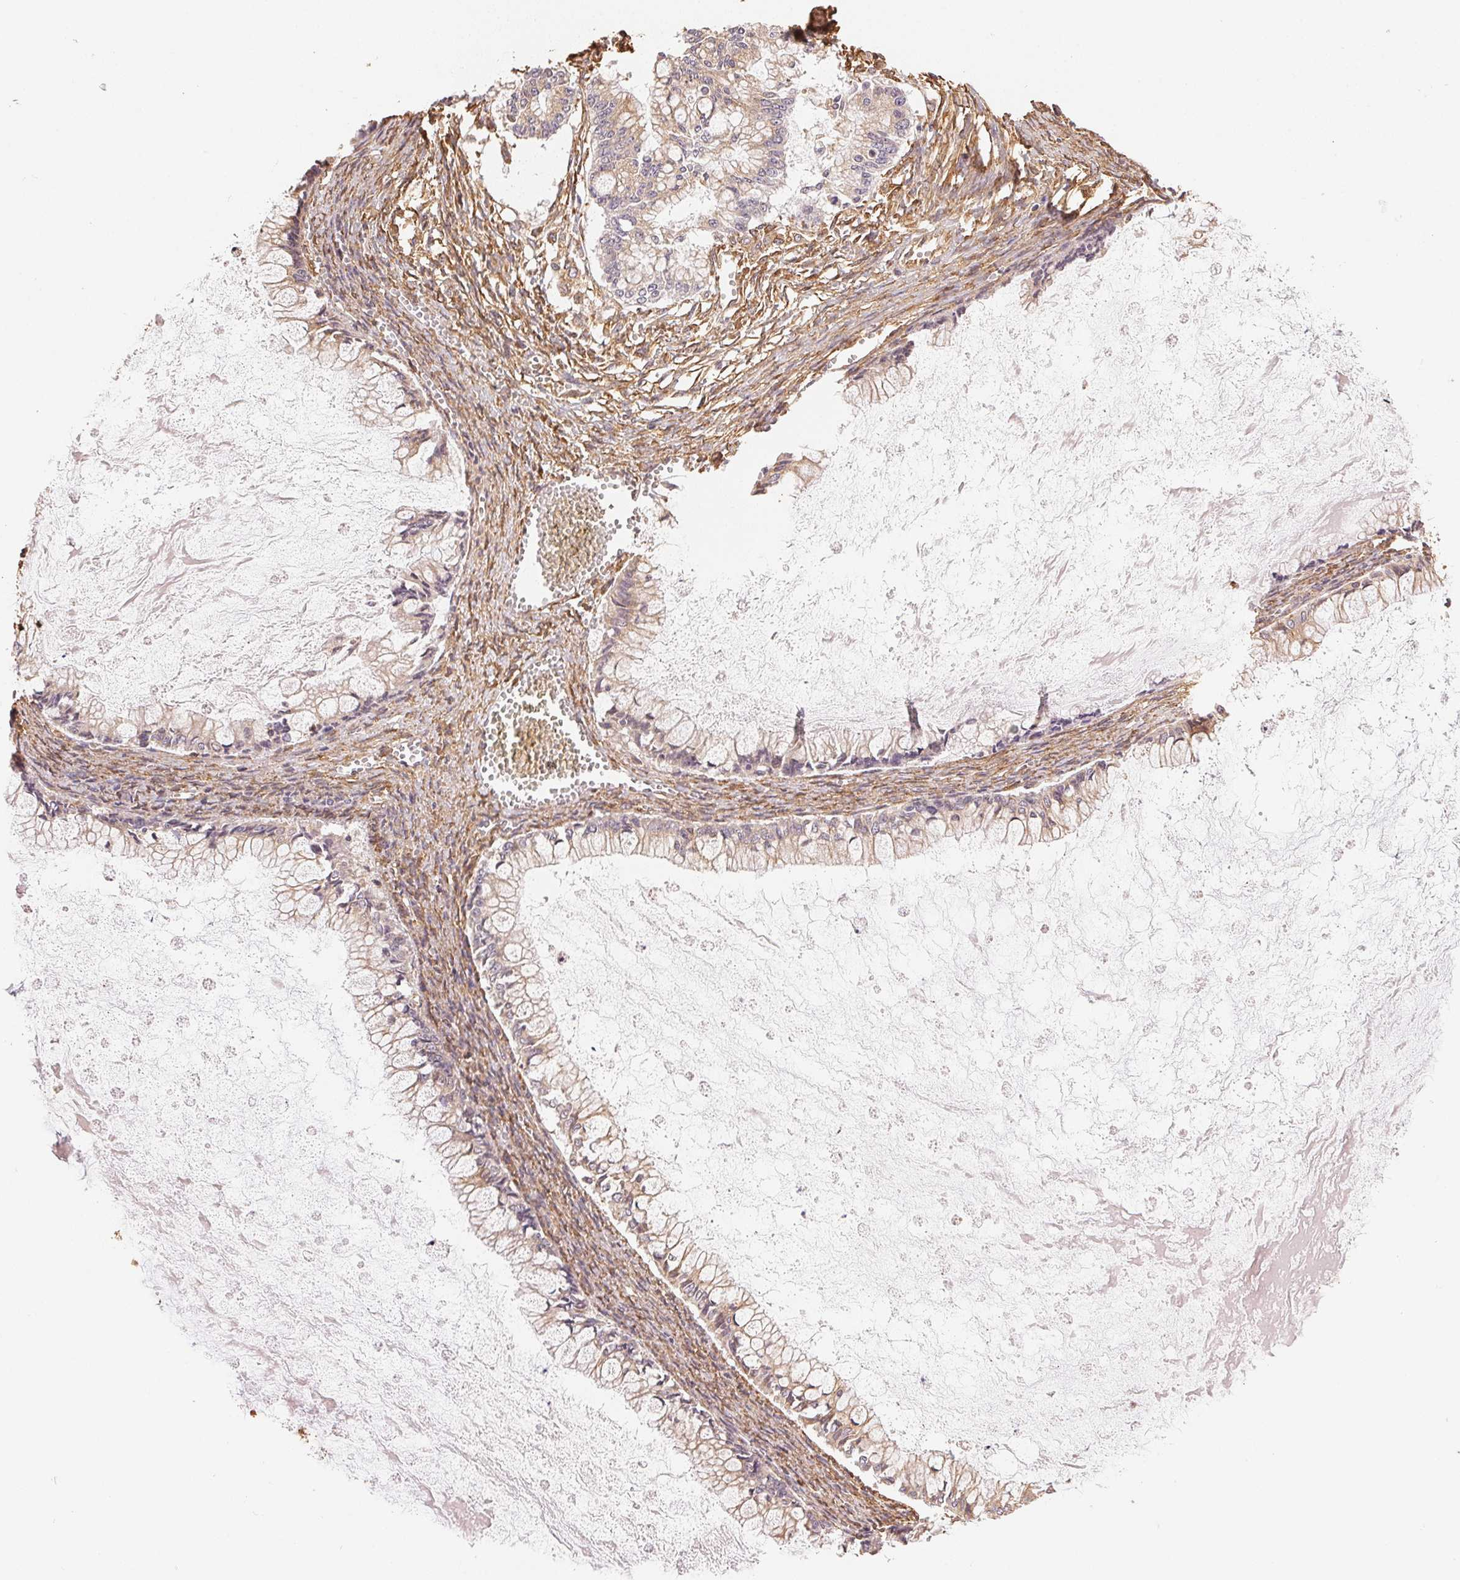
{"staining": {"intensity": "weak", "quantity": "25%-75%", "location": "cytoplasmic/membranous"}, "tissue": "ovarian cancer", "cell_type": "Tumor cells", "image_type": "cancer", "snomed": [{"axis": "morphology", "description": "Cystadenocarcinoma, mucinous, NOS"}, {"axis": "topography", "description": "Ovary"}], "caption": "Protein analysis of mucinous cystadenocarcinoma (ovarian) tissue displays weak cytoplasmic/membranous staining in approximately 25%-75% of tumor cells.", "gene": "C6orf163", "patient": {"sex": "female", "age": 67}}